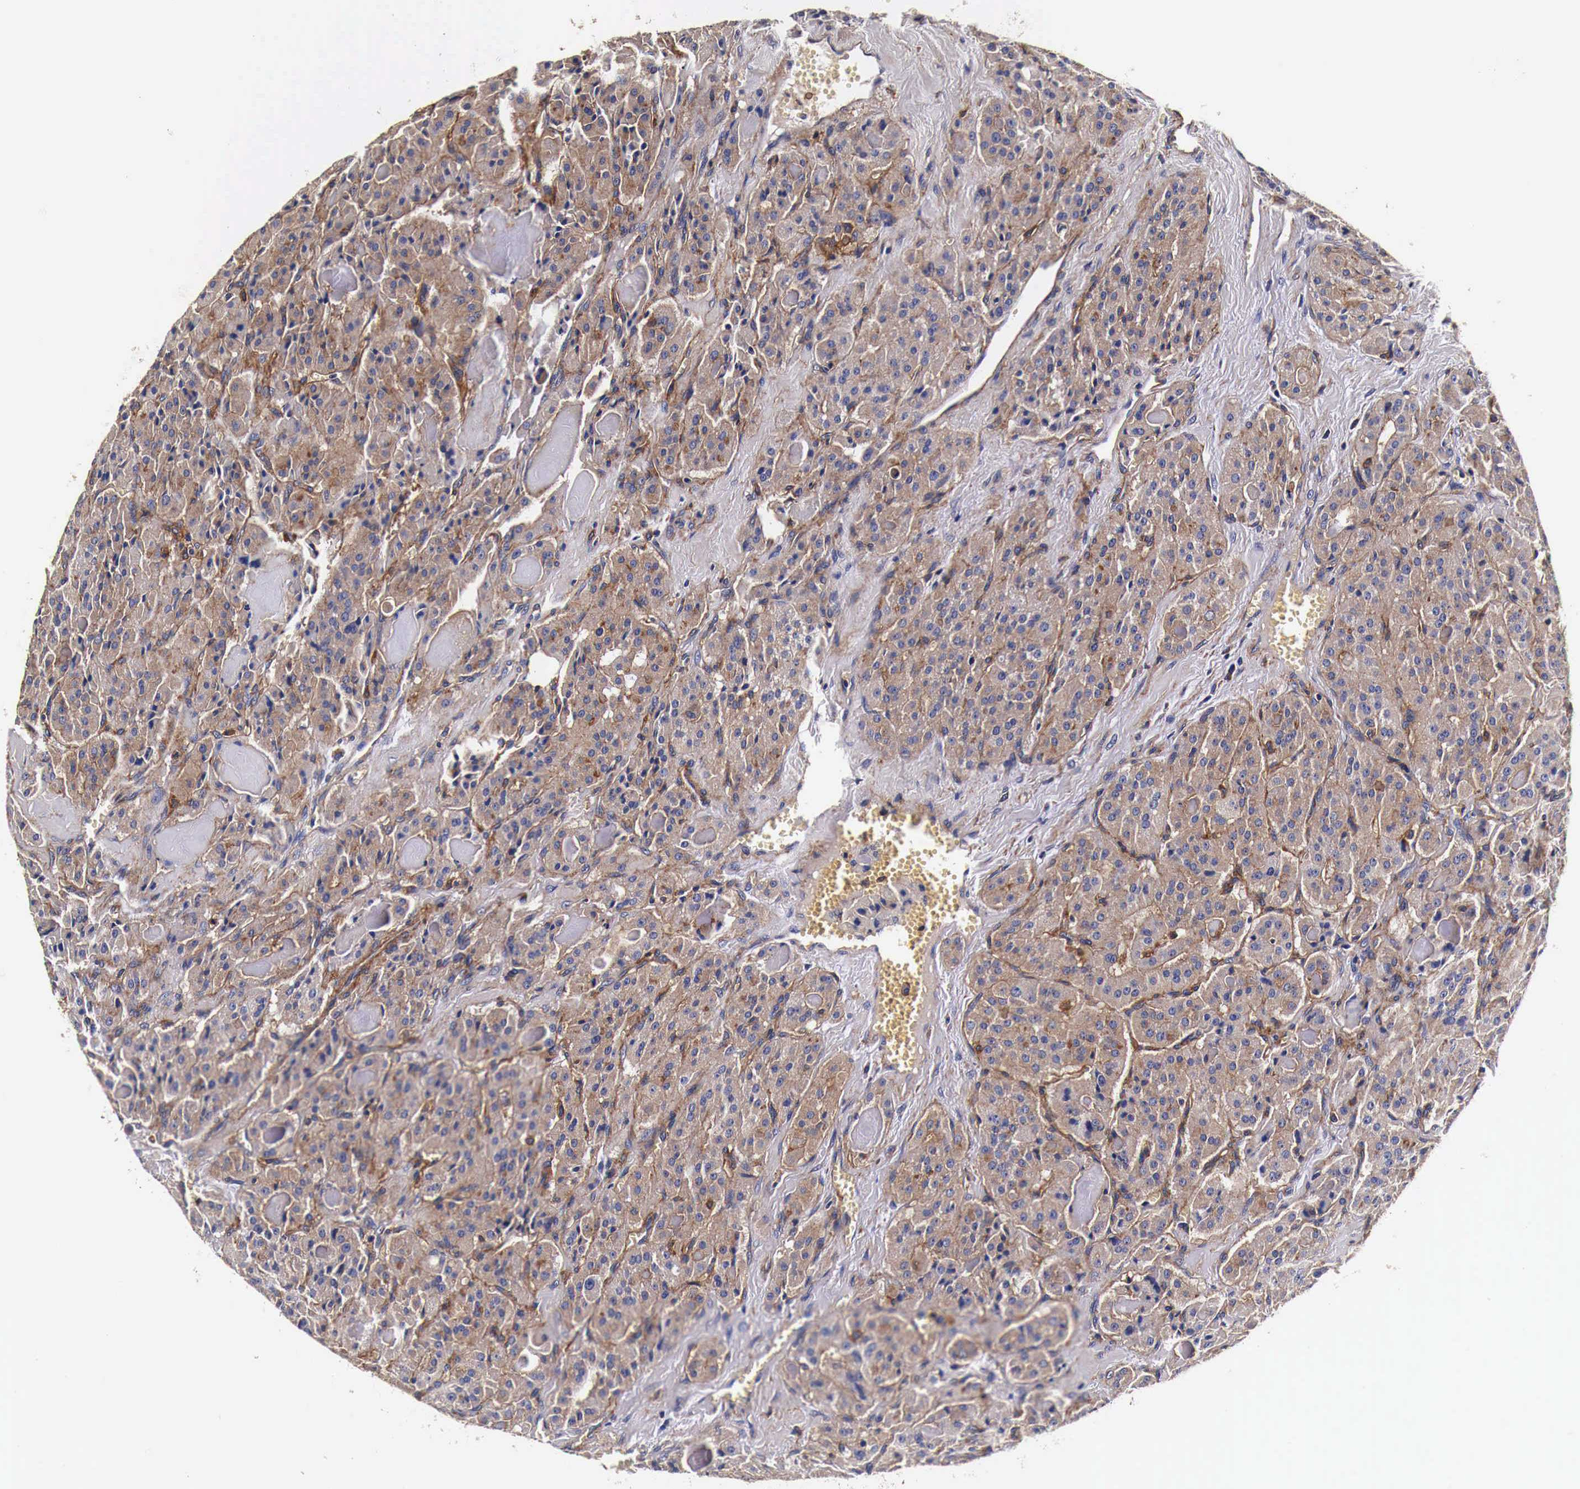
{"staining": {"intensity": "moderate", "quantity": ">75%", "location": "cytoplasmic/membranous"}, "tissue": "thyroid cancer", "cell_type": "Tumor cells", "image_type": "cancer", "snomed": [{"axis": "morphology", "description": "Carcinoma, NOS"}, {"axis": "topography", "description": "Thyroid gland"}], "caption": "Immunohistochemical staining of thyroid carcinoma shows moderate cytoplasmic/membranous protein staining in about >75% of tumor cells.", "gene": "RP2", "patient": {"sex": "male", "age": 76}}